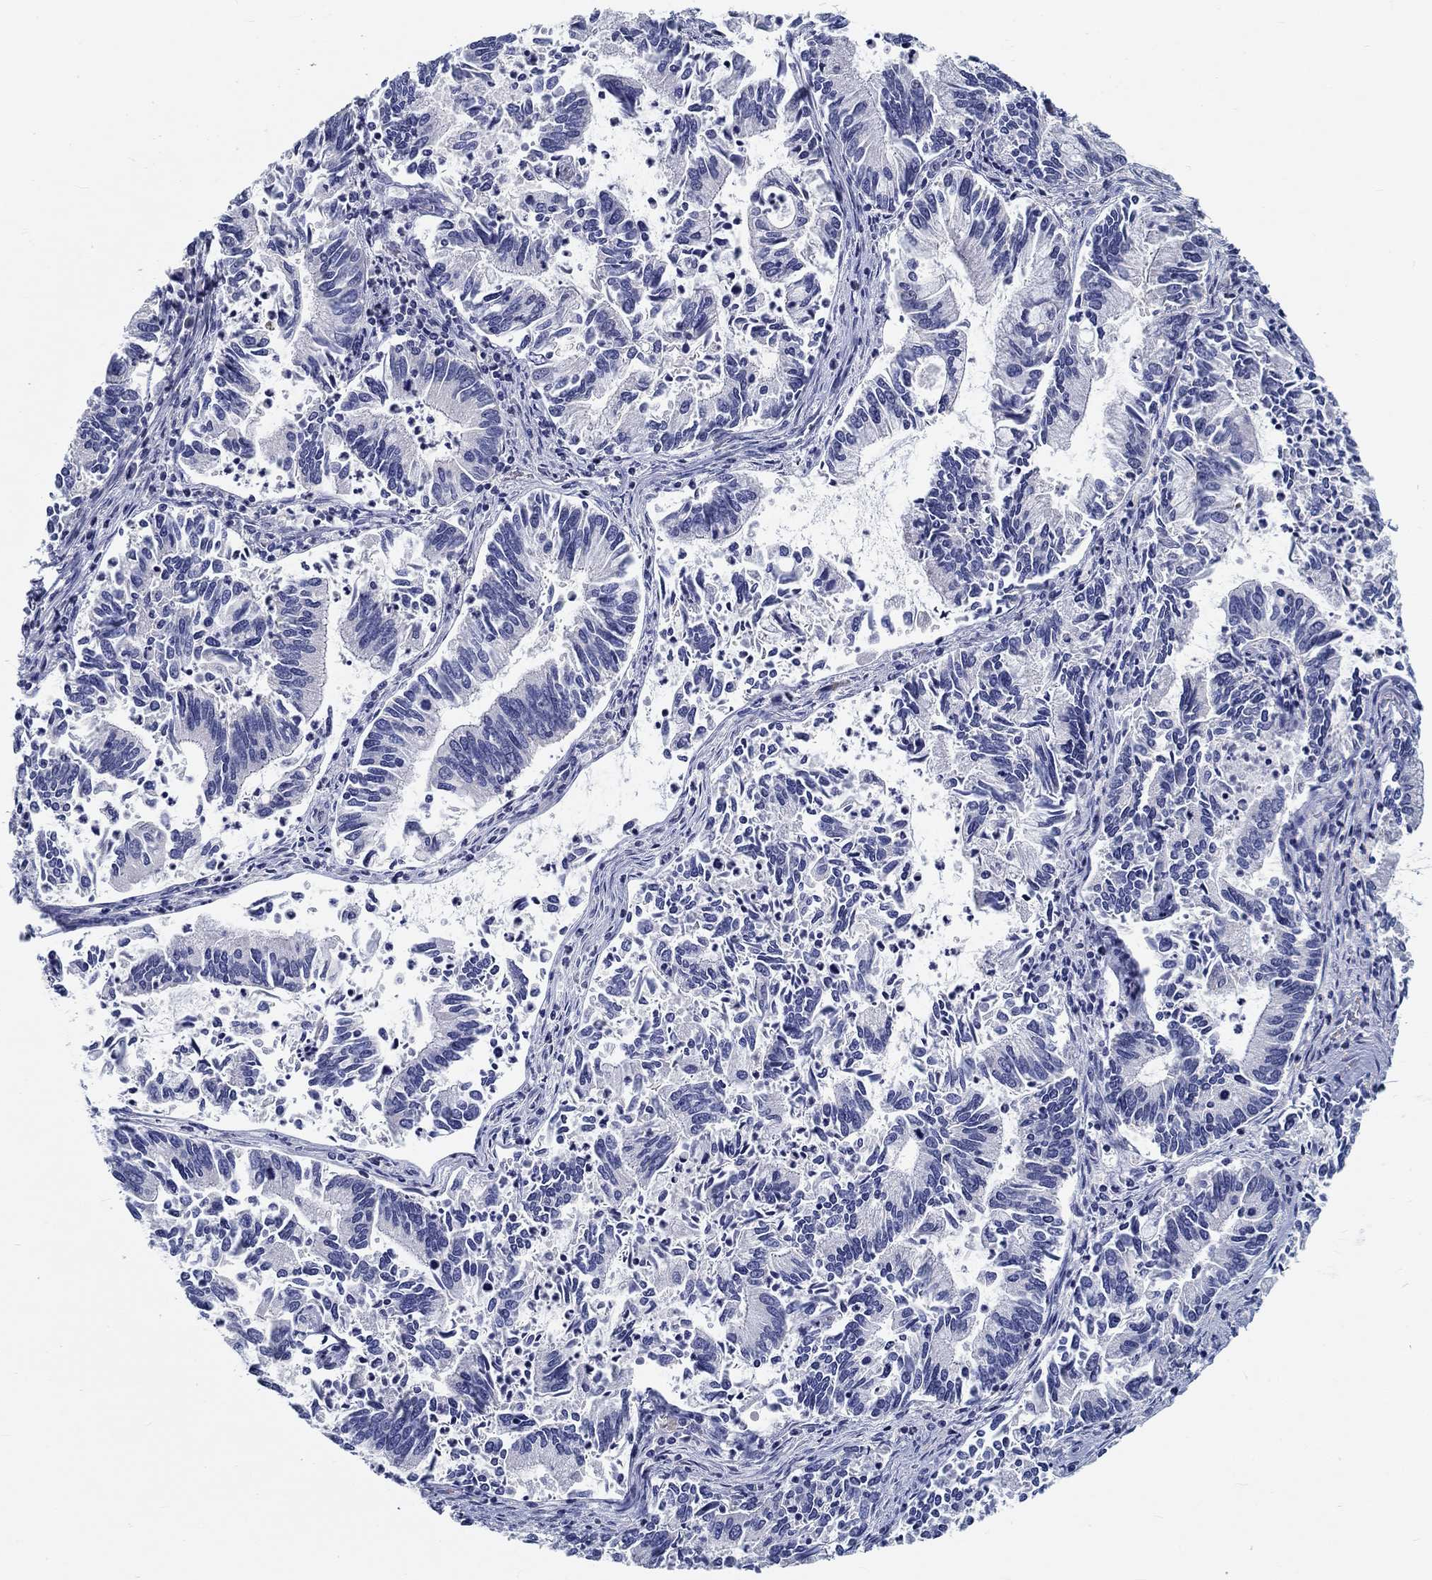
{"staining": {"intensity": "negative", "quantity": "none", "location": "none"}, "tissue": "cervical cancer", "cell_type": "Tumor cells", "image_type": "cancer", "snomed": [{"axis": "morphology", "description": "Adenocarcinoma, NOS"}, {"axis": "topography", "description": "Cervix"}], "caption": "The histopathology image exhibits no significant expression in tumor cells of adenocarcinoma (cervical). (DAB immunohistochemistry visualized using brightfield microscopy, high magnification).", "gene": "MYBPC1", "patient": {"sex": "female", "age": 42}}